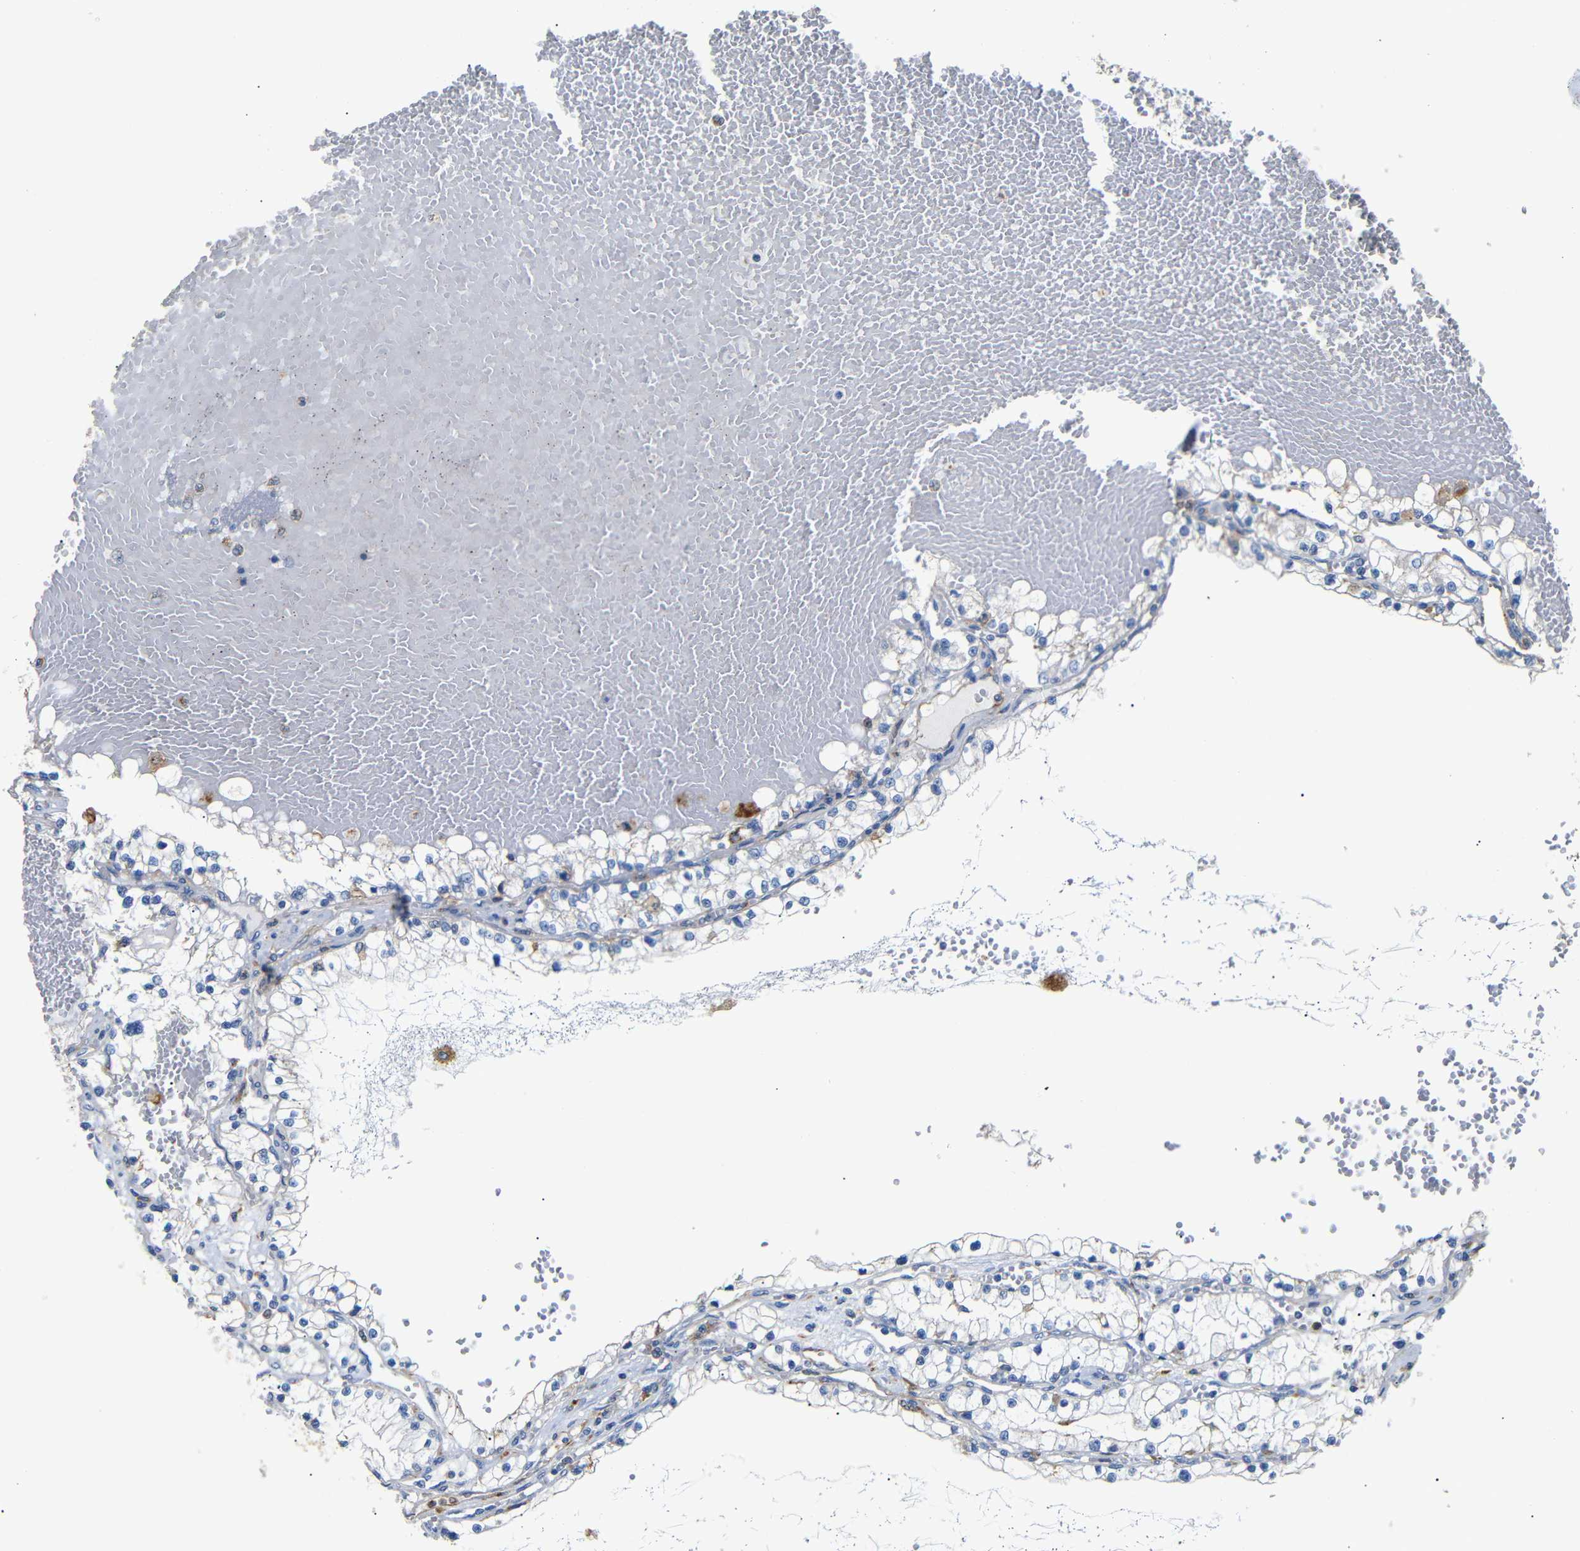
{"staining": {"intensity": "negative", "quantity": "none", "location": "none"}, "tissue": "renal cancer", "cell_type": "Tumor cells", "image_type": "cancer", "snomed": [{"axis": "morphology", "description": "Adenocarcinoma, NOS"}, {"axis": "topography", "description": "Kidney"}], "caption": "Immunohistochemistry of human adenocarcinoma (renal) displays no positivity in tumor cells. Nuclei are stained in blue.", "gene": "SDCBP", "patient": {"sex": "male", "age": 68}}